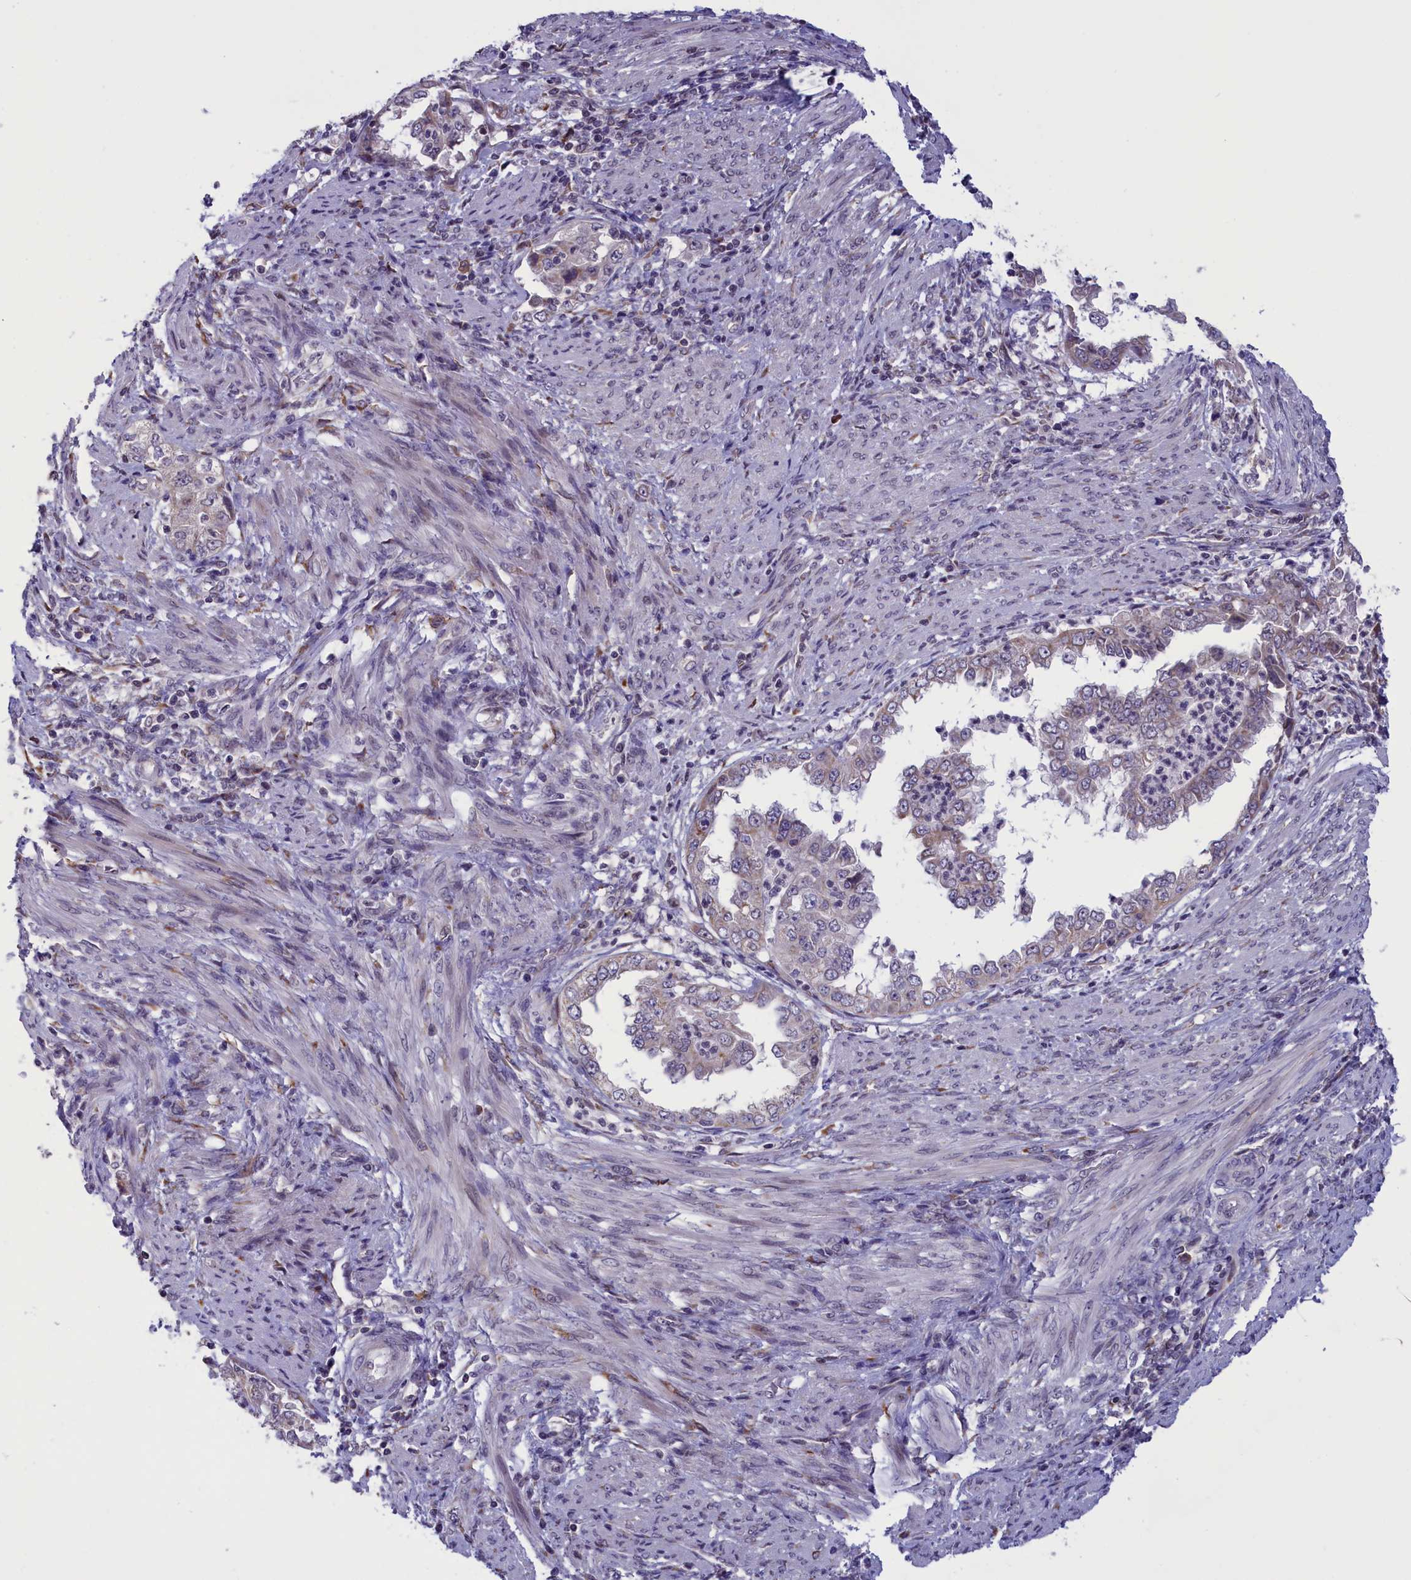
{"staining": {"intensity": "weak", "quantity": "25%-75%", "location": "cytoplasmic/membranous"}, "tissue": "endometrial cancer", "cell_type": "Tumor cells", "image_type": "cancer", "snomed": [{"axis": "morphology", "description": "Adenocarcinoma, NOS"}, {"axis": "topography", "description": "Endometrium"}], "caption": "An immunohistochemistry photomicrograph of neoplastic tissue is shown. Protein staining in brown highlights weak cytoplasmic/membranous positivity in endometrial cancer (adenocarcinoma) within tumor cells.", "gene": "PARS2", "patient": {"sex": "female", "age": 85}}